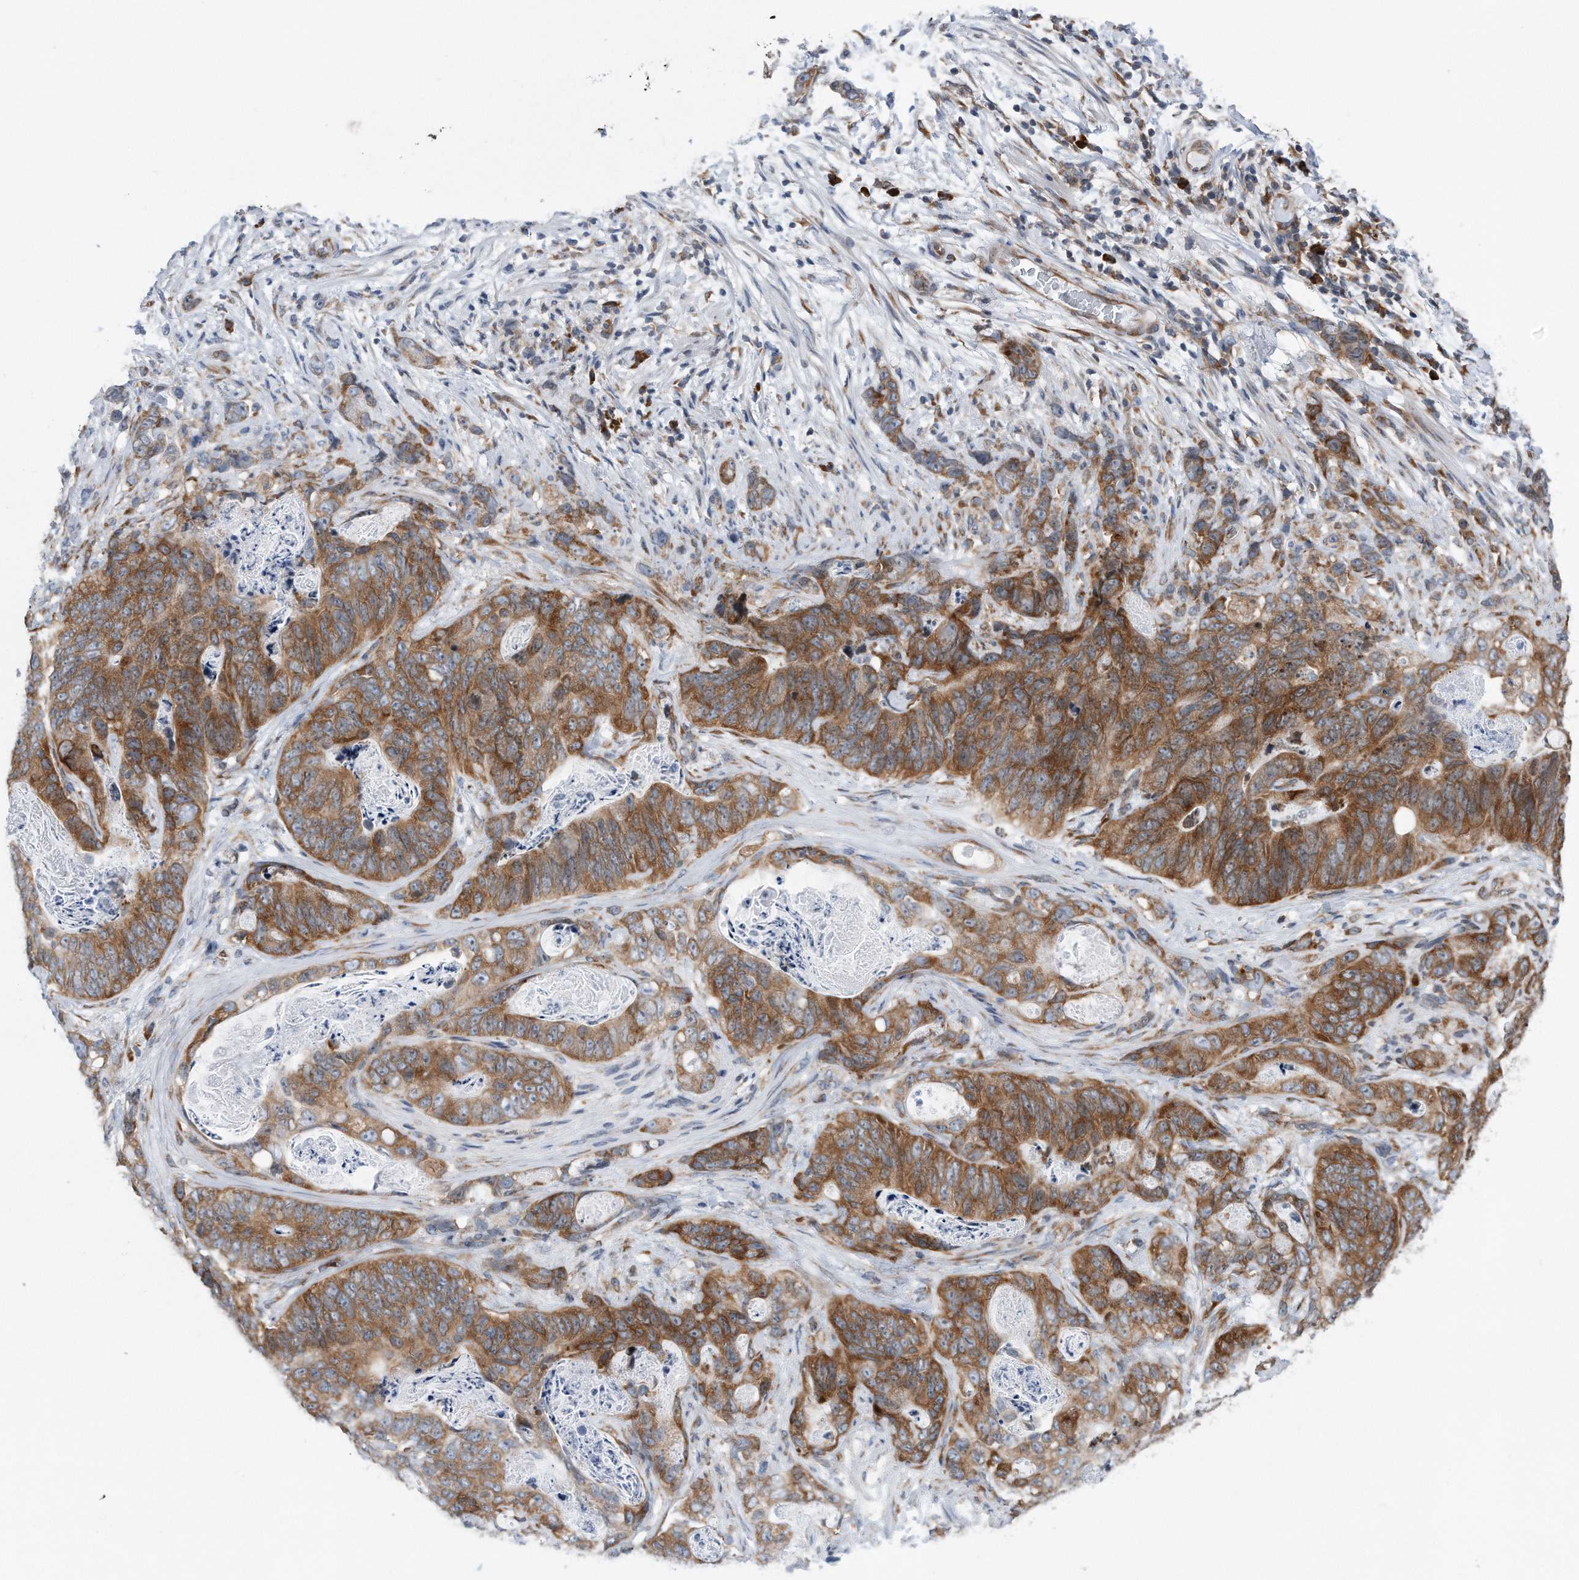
{"staining": {"intensity": "moderate", "quantity": ">75%", "location": "cytoplasmic/membranous"}, "tissue": "stomach cancer", "cell_type": "Tumor cells", "image_type": "cancer", "snomed": [{"axis": "morphology", "description": "Normal tissue, NOS"}, {"axis": "morphology", "description": "Adenocarcinoma, NOS"}, {"axis": "topography", "description": "Stomach"}], "caption": "Stomach cancer (adenocarcinoma) stained for a protein demonstrates moderate cytoplasmic/membranous positivity in tumor cells. (brown staining indicates protein expression, while blue staining denotes nuclei).", "gene": "RPL26L1", "patient": {"sex": "female", "age": 89}}